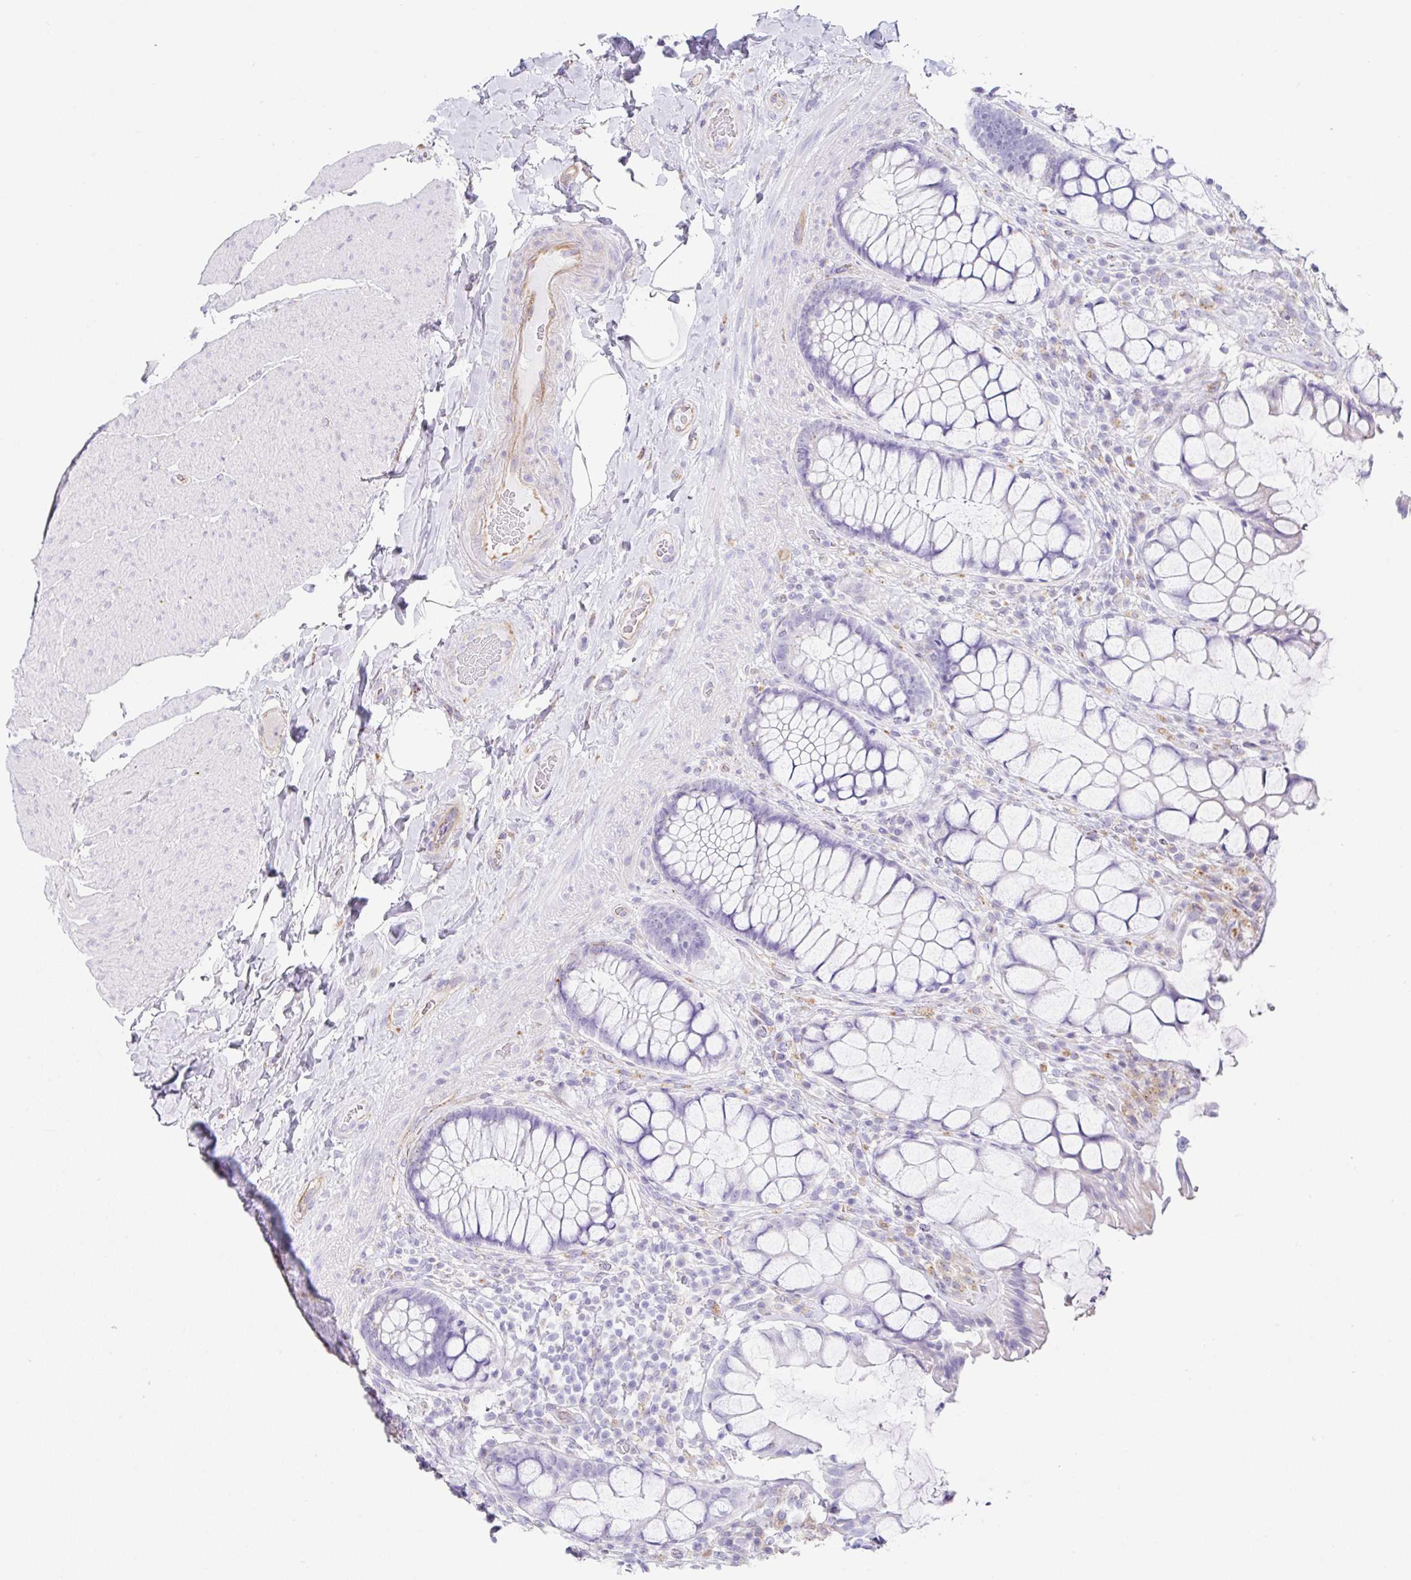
{"staining": {"intensity": "negative", "quantity": "none", "location": "none"}, "tissue": "rectum", "cell_type": "Glandular cells", "image_type": "normal", "snomed": [{"axis": "morphology", "description": "Normal tissue, NOS"}, {"axis": "topography", "description": "Rectum"}], "caption": "The image reveals no staining of glandular cells in unremarkable rectum.", "gene": "DKK4", "patient": {"sex": "female", "age": 58}}